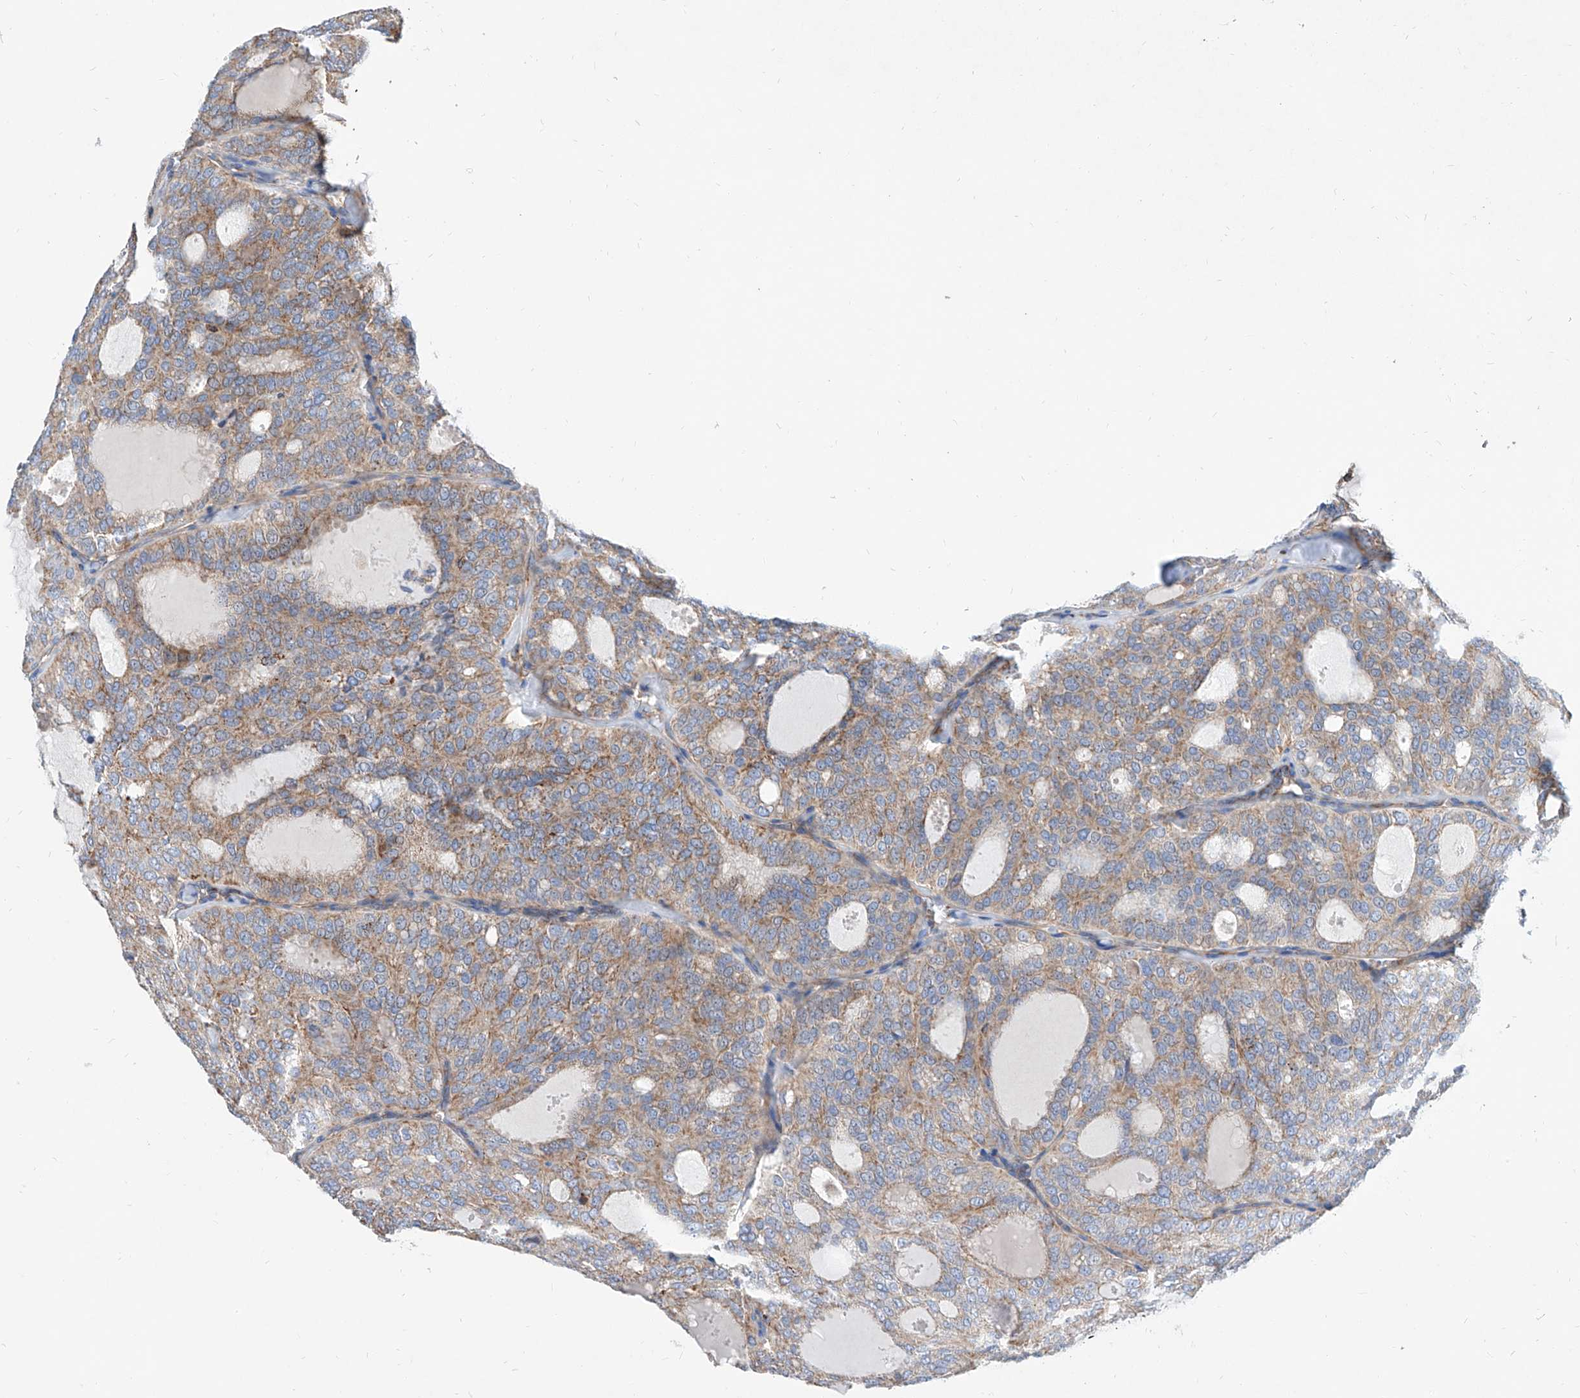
{"staining": {"intensity": "weak", "quantity": ">75%", "location": "cytoplasmic/membranous"}, "tissue": "thyroid cancer", "cell_type": "Tumor cells", "image_type": "cancer", "snomed": [{"axis": "morphology", "description": "Follicular adenoma carcinoma, NOS"}, {"axis": "topography", "description": "Thyroid gland"}], "caption": "Approximately >75% of tumor cells in thyroid cancer (follicular adenoma carcinoma) show weak cytoplasmic/membranous protein positivity as visualized by brown immunohistochemical staining.", "gene": "CPNE5", "patient": {"sex": "male", "age": 75}}